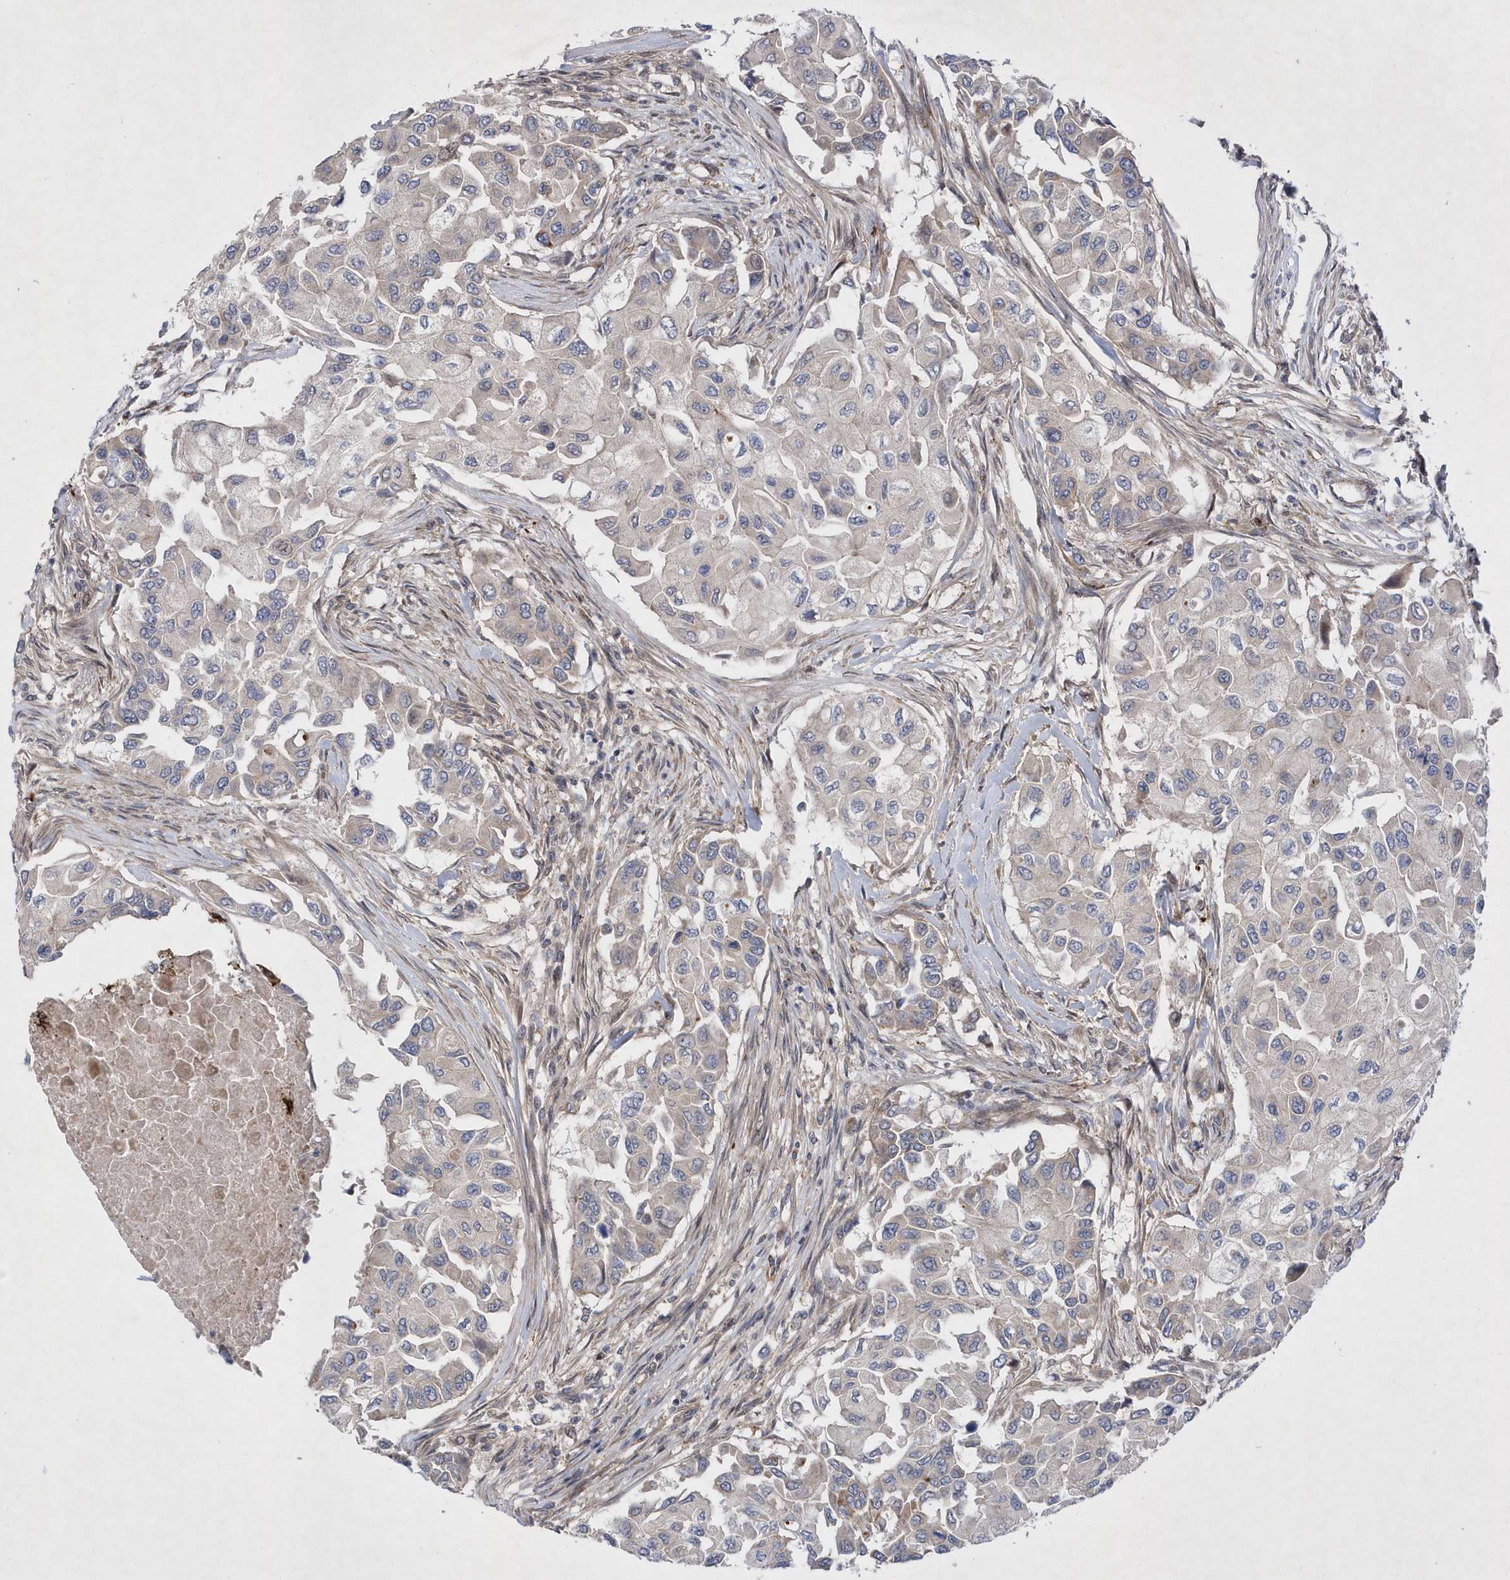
{"staining": {"intensity": "weak", "quantity": "<25%", "location": "cytoplasmic/membranous"}, "tissue": "breast cancer", "cell_type": "Tumor cells", "image_type": "cancer", "snomed": [{"axis": "morphology", "description": "Normal tissue, NOS"}, {"axis": "morphology", "description": "Duct carcinoma"}, {"axis": "topography", "description": "Breast"}], "caption": "An IHC micrograph of infiltrating ductal carcinoma (breast) is shown. There is no staining in tumor cells of infiltrating ductal carcinoma (breast). Brightfield microscopy of immunohistochemistry (IHC) stained with DAB (3,3'-diaminobenzidine) (brown) and hematoxylin (blue), captured at high magnification.", "gene": "LONRF2", "patient": {"sex": "female", "age": 49}}